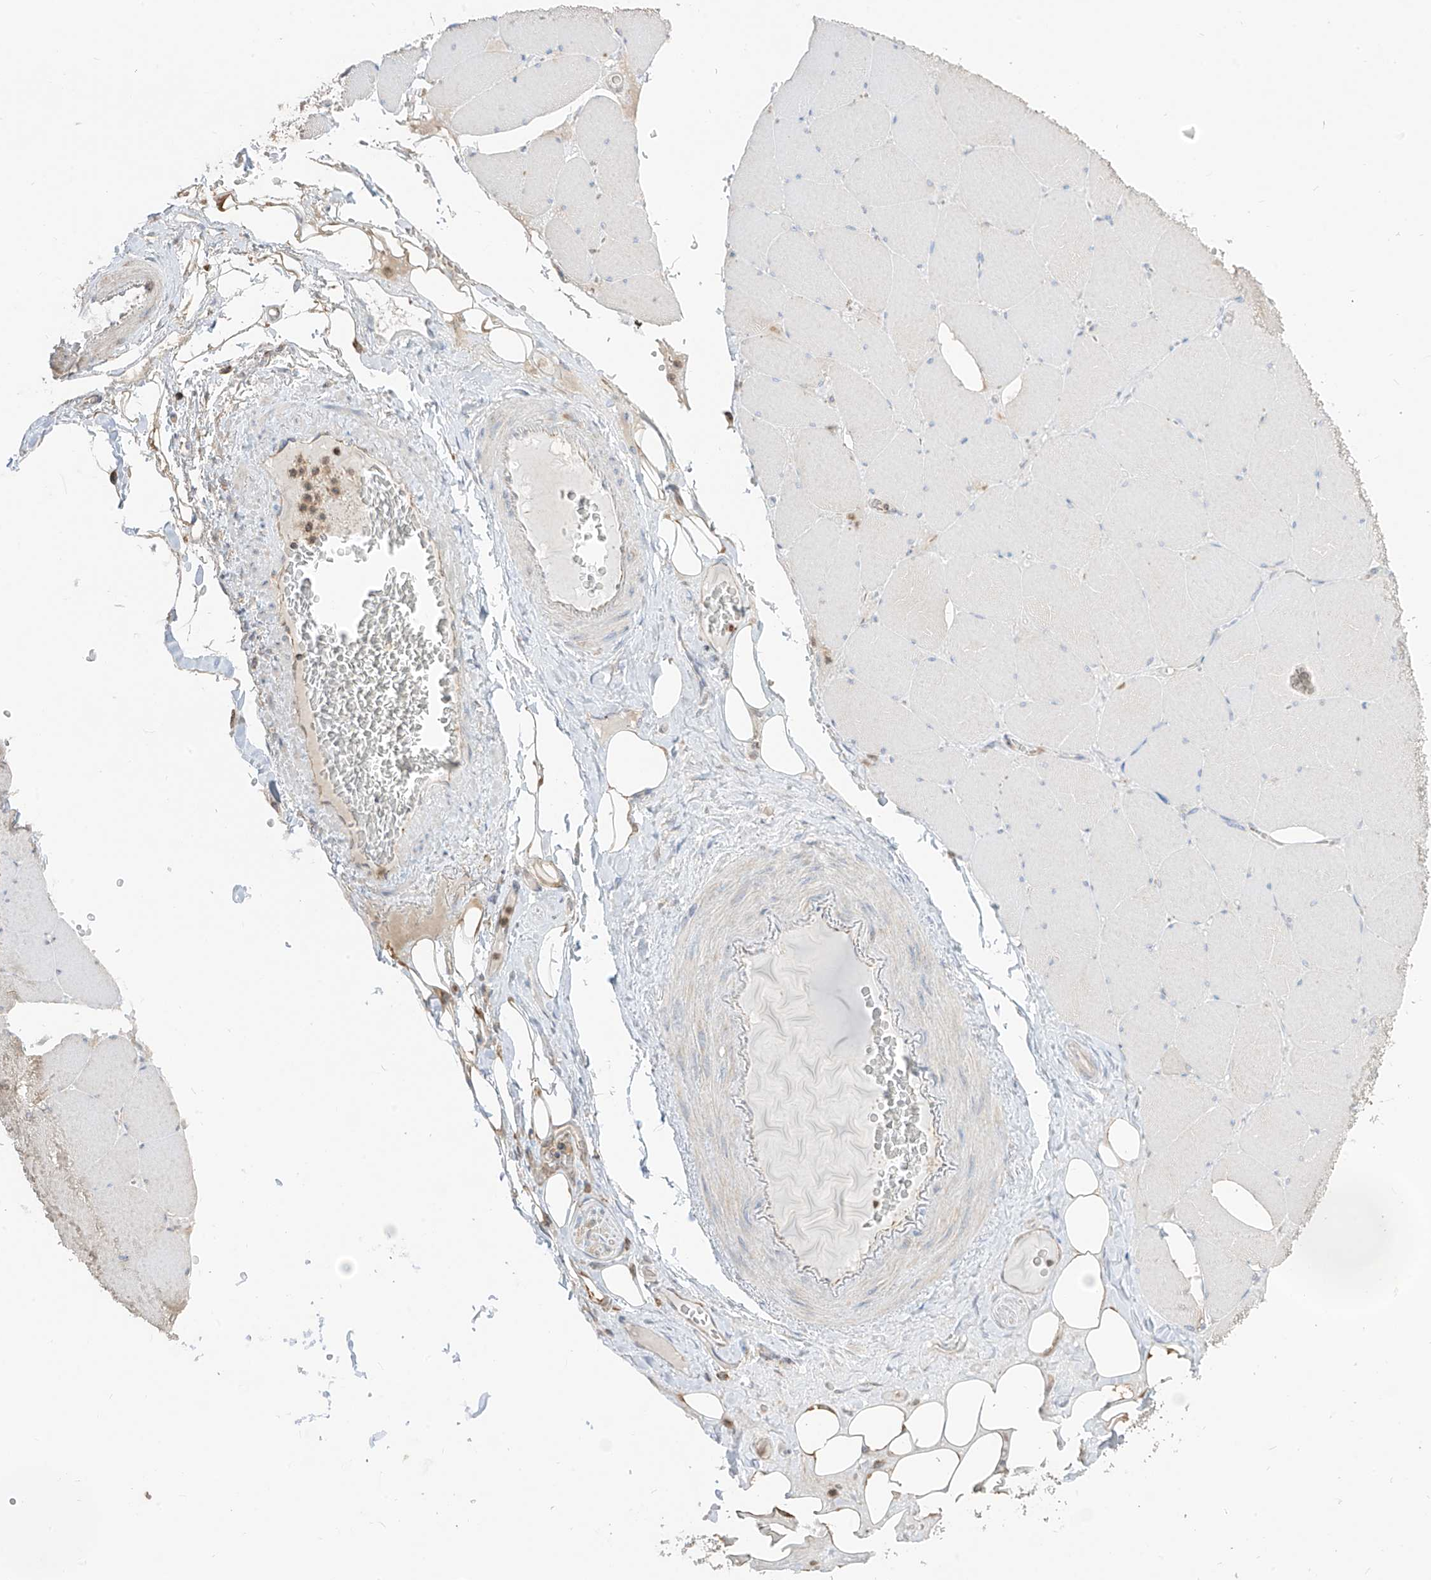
{"staining": {"intensity": "weak", "quantity": "<25%", "location": "cytoplasmic/membranous"}, "tissue": "skeletal muscle", "cell_type": "Myocytes", "image_type": "normal", "snomed": [{"axis": "morphology", "description": "Normal tissue, NOS"}, {"axis": "topography", "description": "Skeletal muscle"}, {"axis": "topography", "description": "Head-Neck"}], "caption": "Immunohistochemistry (IHC) photomicrograph of unremarkable human skeletal muscle stained for a protein (brown), which reveals no expression in myocytes. (DAB IHC with hematoxylin counter stain).", "gene": "ETHE1", "patient": {"sex": "male", "age": 66}}